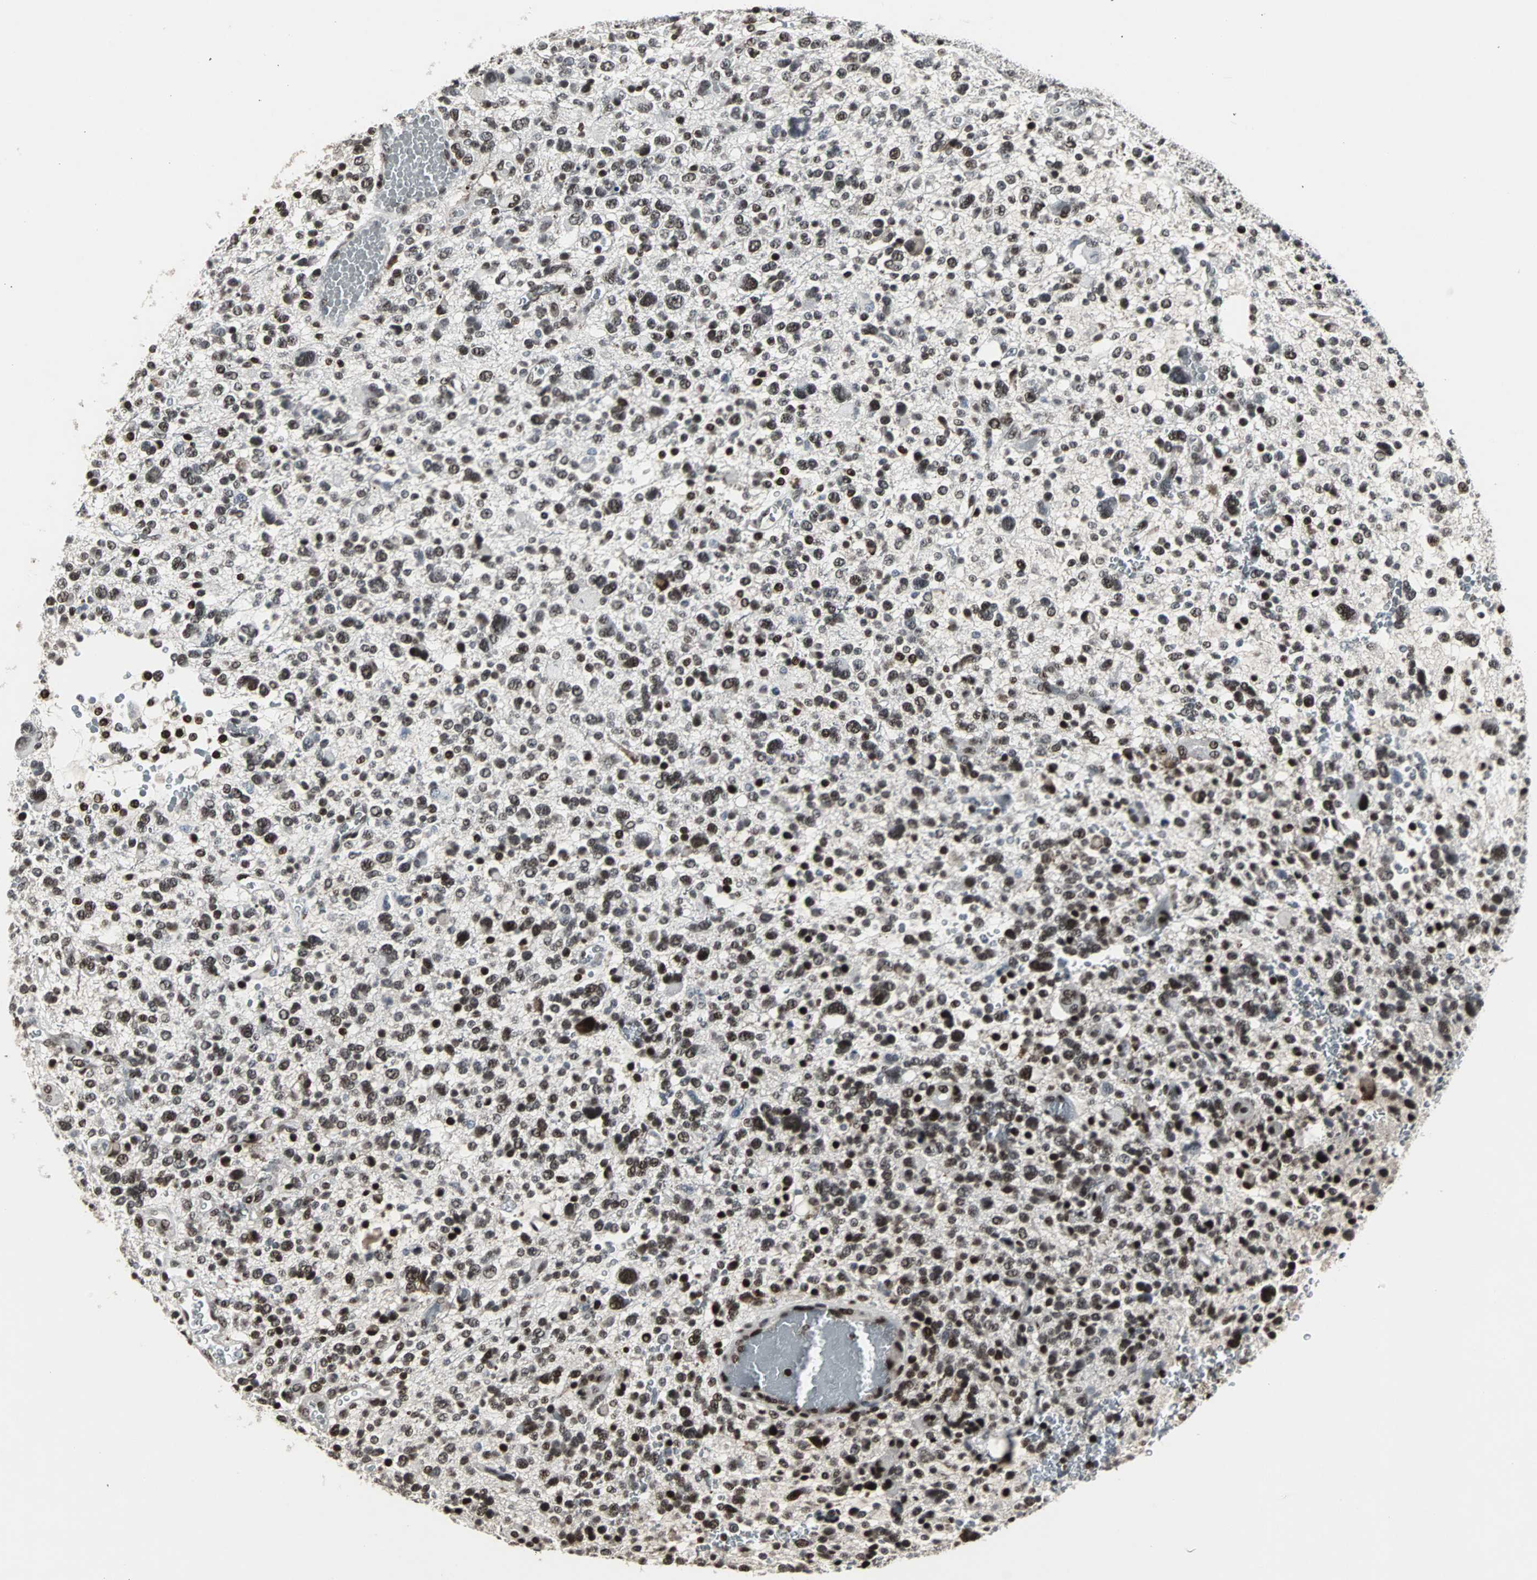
{"staining": {"intensity": "moderate", "quantity": "25%-75%", "location": "nuclear"}, "tissue": "glioma", "cell_type": "Tumor cells", "image_type": "cancer", "snomed": [{"axis": "morphology", "description": "Glioma, malignant, High grade"}, {"axis": "topography", "description": "Brain"}], "caption": "Moderate nuclear positivity for a protein is present in approximately 25%-75% of tumor cells of high-grade glioma (malignant) using IHC.", "gene": "PNKP", "patient": {"sex": "male", "age": 48}}